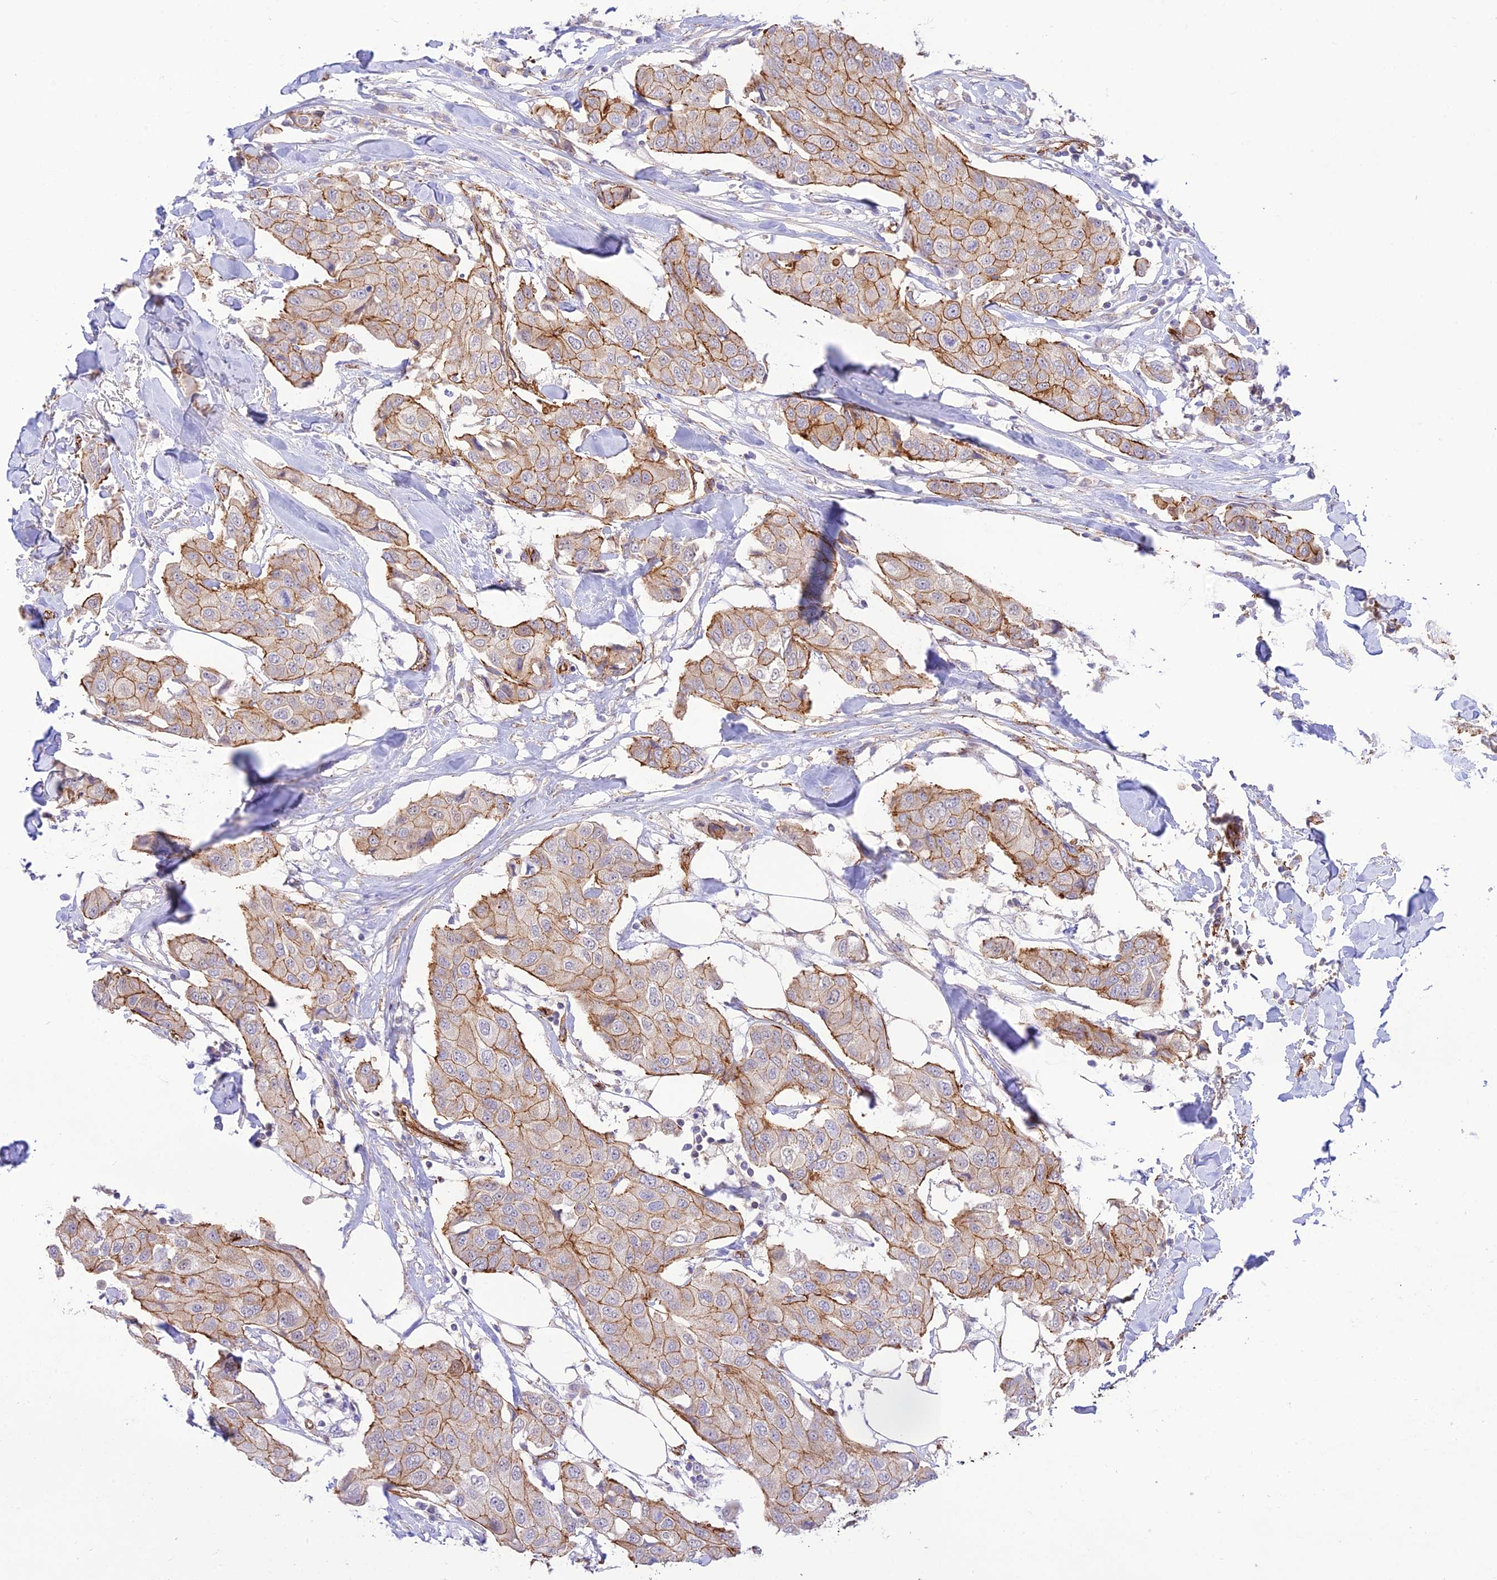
{"staining": {"intensity": "moderate", "quantity": "25%-75%", "location": "cytoplasmic/membranous"}, "tissue": "breast cancer", "cell_type": "Tumor cells", "image_type": "cancer", "snomed": [{"axis": "morphology", "description": "Duct carcinoma"}, {"axis": "topography", "description": "Breast"}], "caption": "The micrograph shows a brown stain indicating the presence of a protein in the cytoplasmic/membranous of tumor cells in breast cancer (infiltrating ductal carcinoma).", "gene": "YPEL5", "patient": {"sex": "female", "age": 80}}